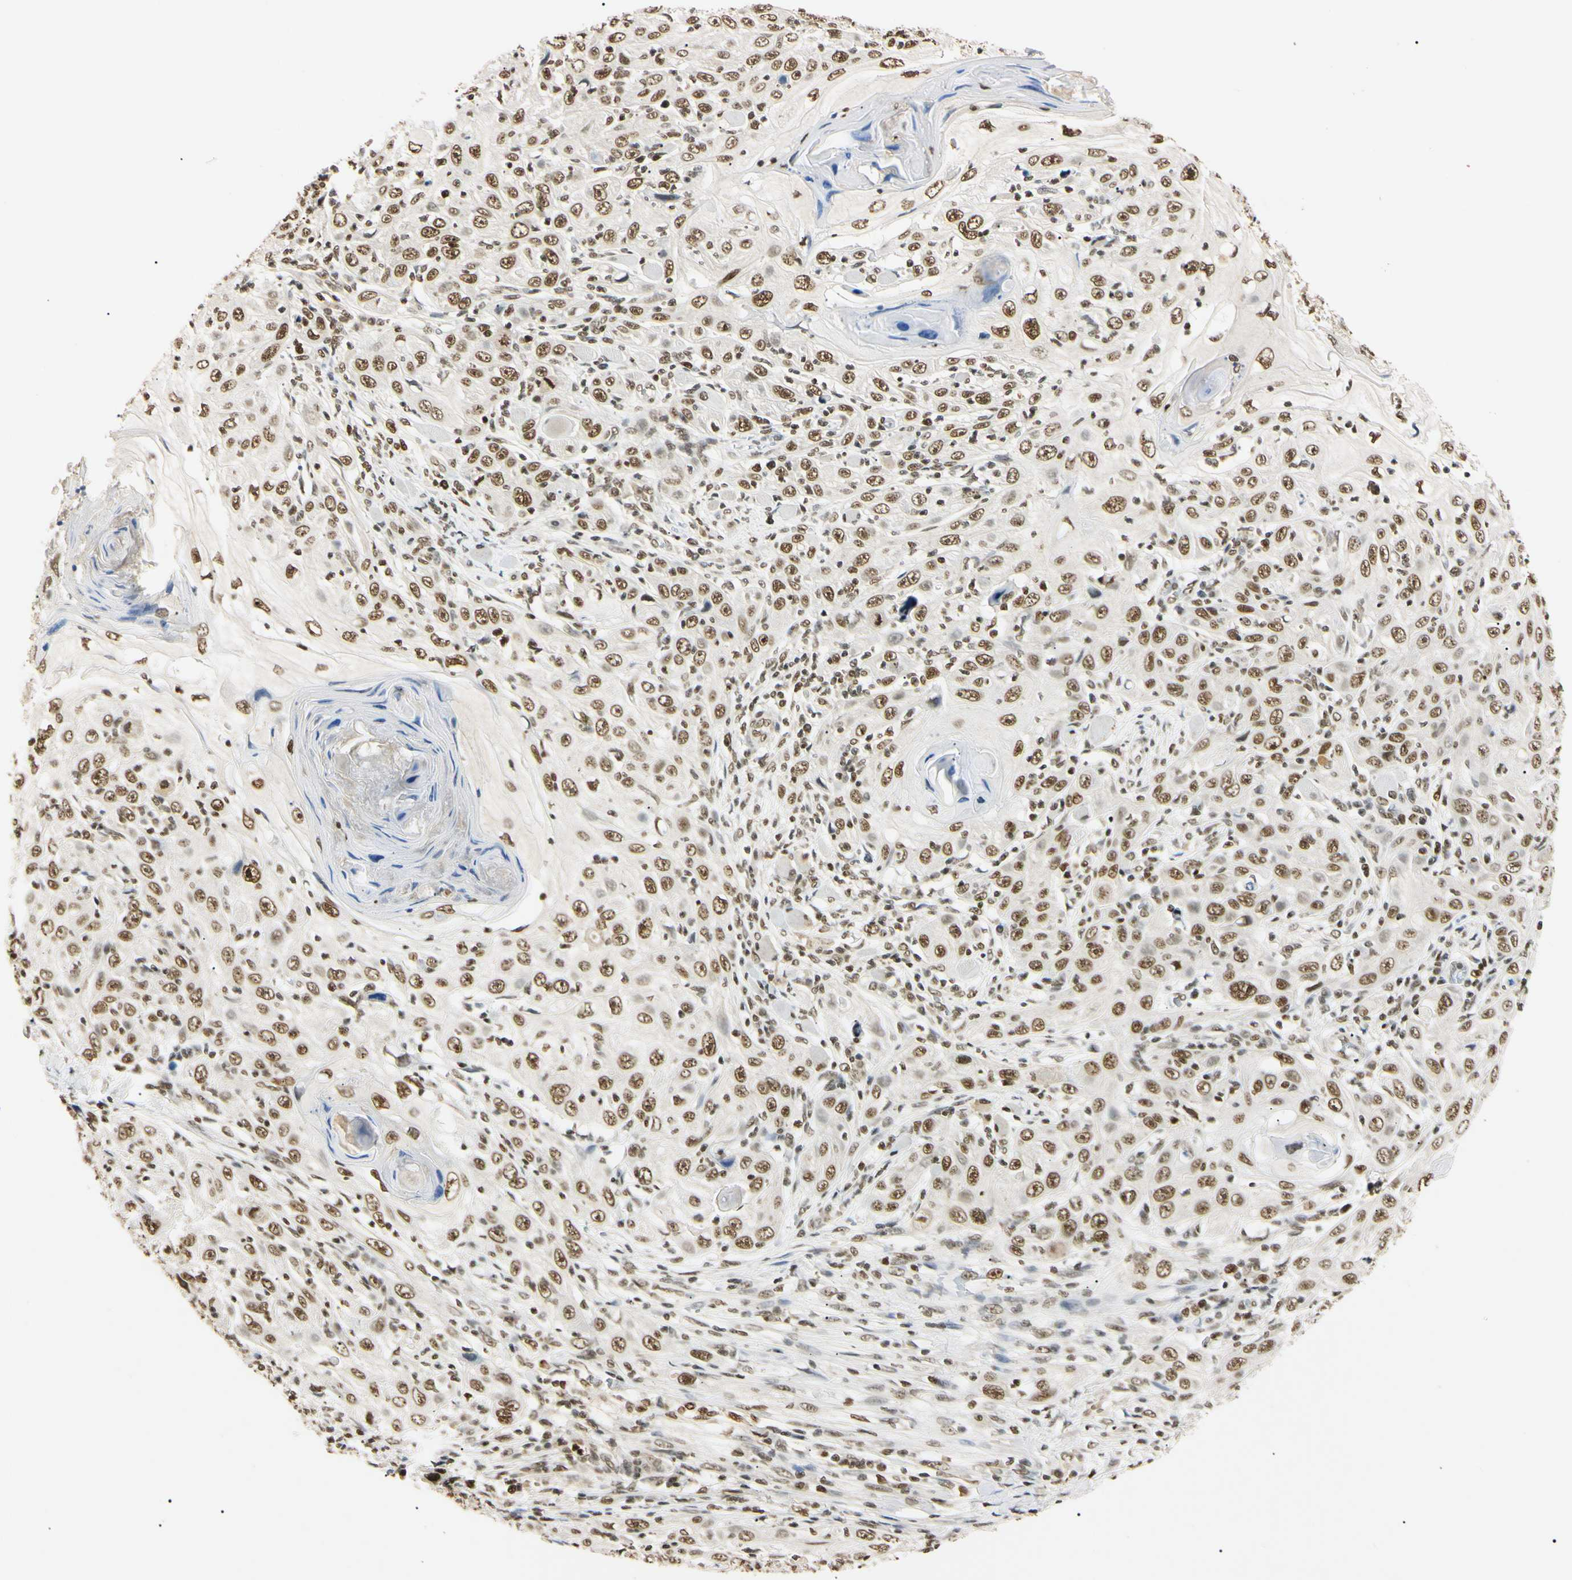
{"staining": {"intensity": "strong", "quantity": ">75%", "location": "nuclear"}, "tissue": "skin cancer", "cell_type": "Tumor cells", "image_type": "cancer", "snomed": [{"axis": "morphology", "description": "Squamous cell carcinoma, NOS"}, {"axis": "topography", "description": "Skin"}], "caption": "Skin cancer (squamous cell carcinoma) stained for a protein demonstrates strong nuclear positivity in tumor cells.", "gene": "SMARCA5", "patient": {"sex": "female", "age": 88}}